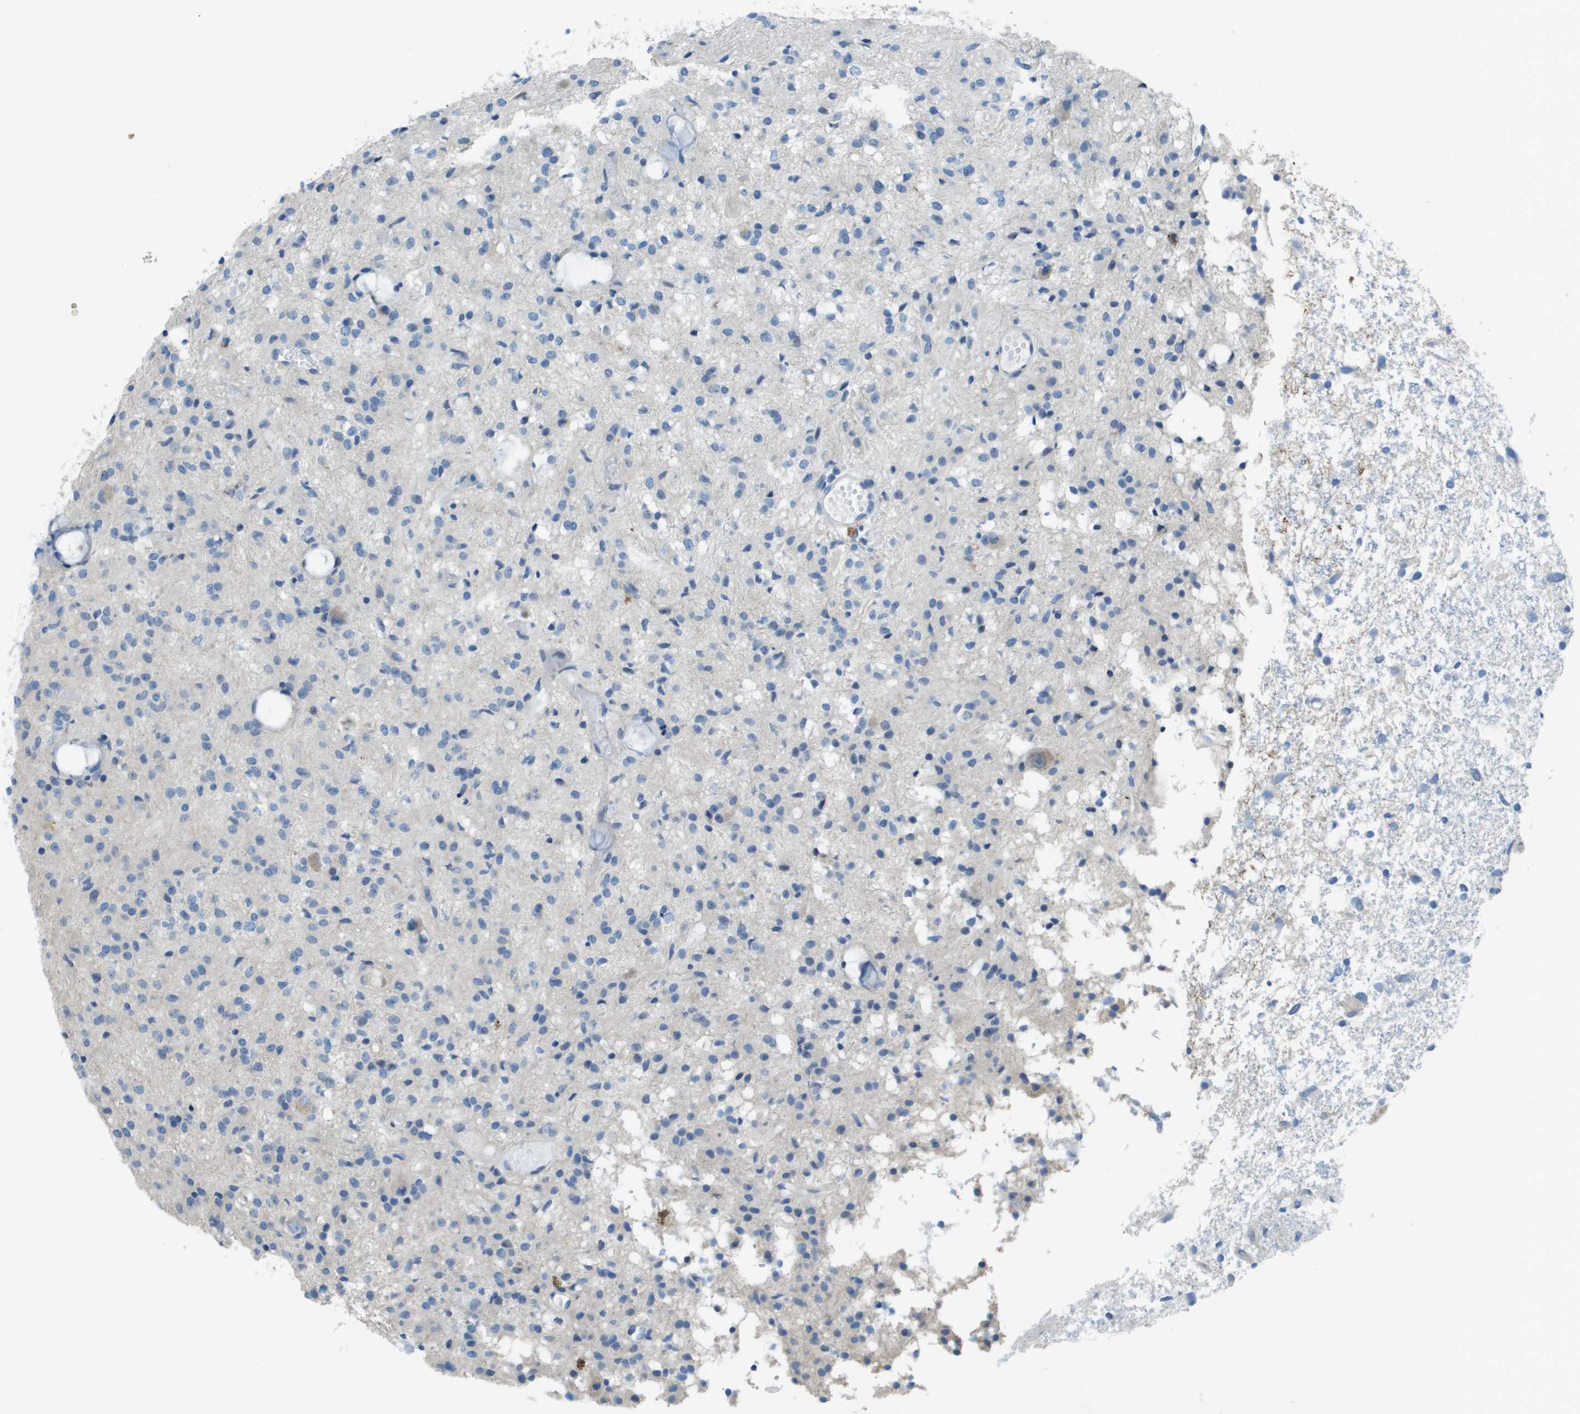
{"staining": {"intensity": "negative", "quantity": "none", "location": "none"}, "tissue": "glioma", "cell_type": "Tumor cells", "image_type": "cancer", "snomed": [{"axis": "morphology", "description": "Glioma, malignant, High grade"}, {"axis": "topography", "description": "Brain"}], "caption": "Glioma was stained to show a protein in brown. There is no significant positivity in tumor cells. (Brightfield microscopy of DAB (3,3'-diaminobenzidine) immunohistochemistry (IHC) at high magnification).", "gene": "SDC1", "patient": {"sex": "female", "age": 59}}